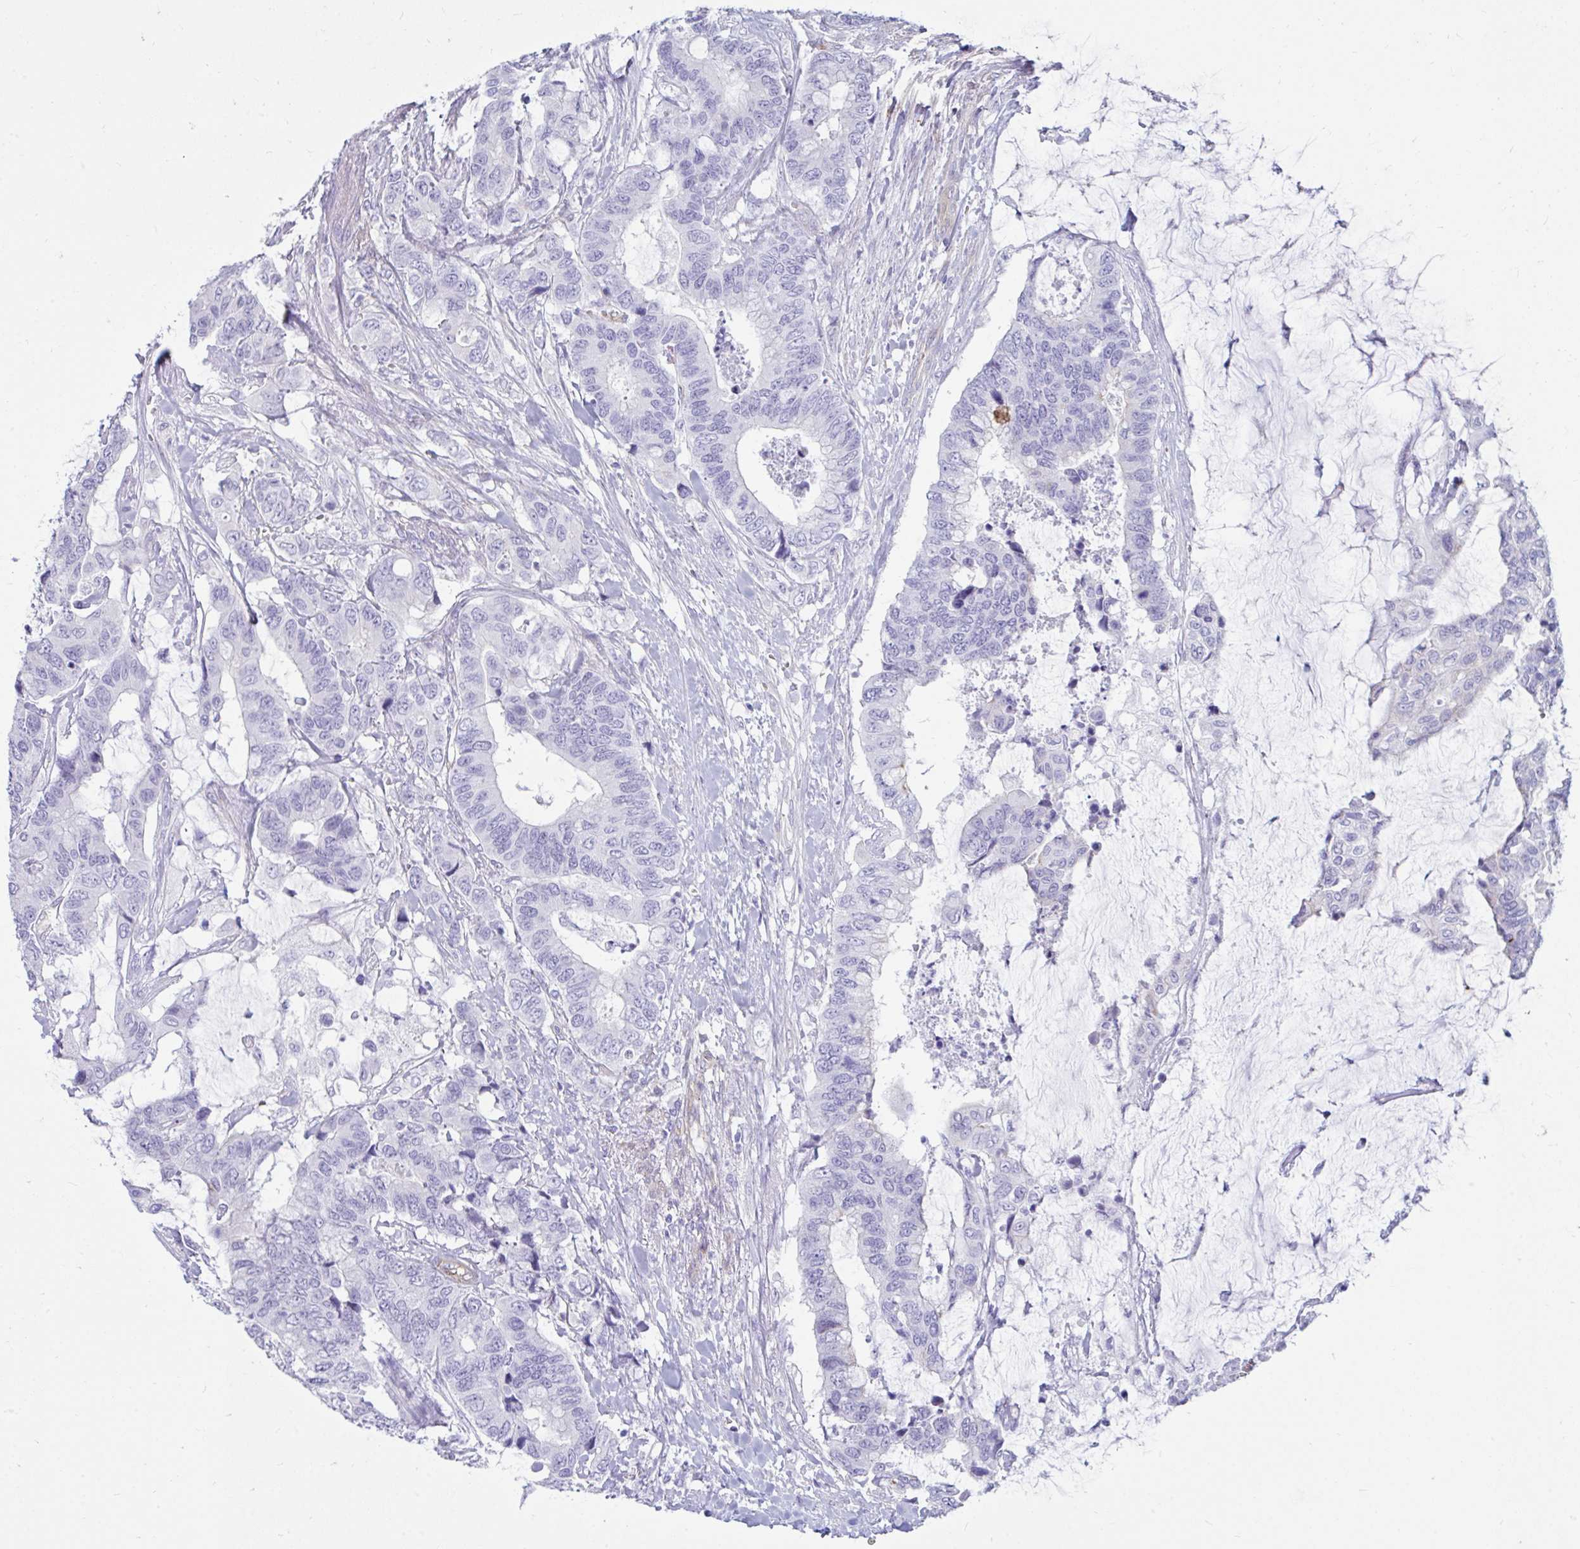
{"staining": {"intensity": "negative", "quantity": "none", "location": "none"}, "tissue": "colorectal cancer", "cell_type": "Tumor cells", "image_type": "cancer", "snomed": [{"axis": "morphology", "description": "Adenocarcinoma, NOS"}, {"axis": "topography", "description": "Rectum"}], "caption": "Tumor cells are negative for protein expression in human colorectal cancer (adenocarcinoma).", "gene": "UBL3", "patient": {"sex": "female", "age": 59}}